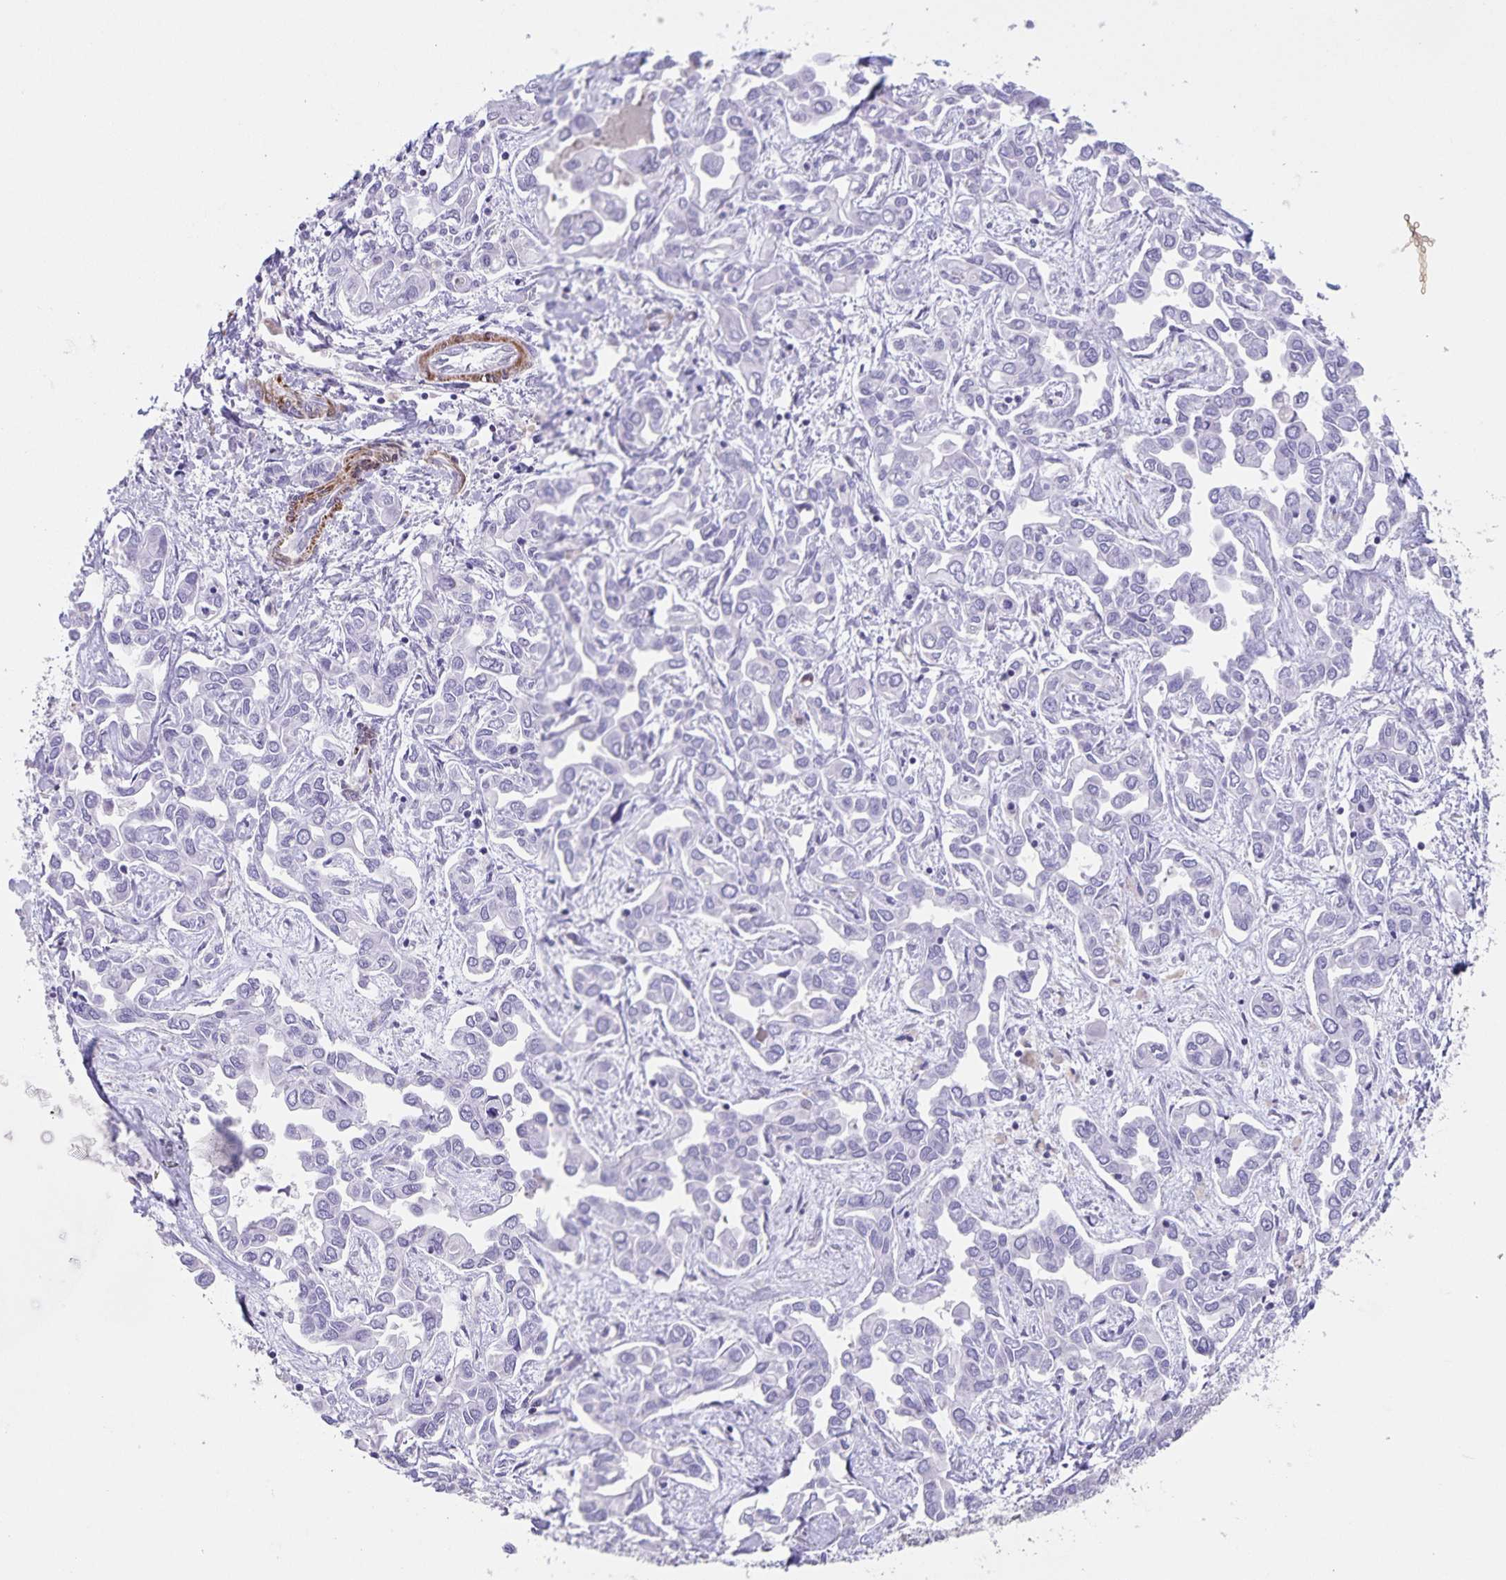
{"staining": {"intensity": "negative", "quantity": "none", "location": "none"}, "tissue": "liver cancer", "cell_type": "Tumor cells", "image_type": "cancer", "snomed": [{"axis": "morphology", "description": "Cholangiocarcinoma"}, {"axis": "topography", "description": "Liver"}], "caption": "DAB immunohistochemical staining of human liver cancer (cholangiocarcinoma) reveals no significant expression in tumor cells.", "gene": "SYNM", "patient": {"sex": "female", "age": 64}}